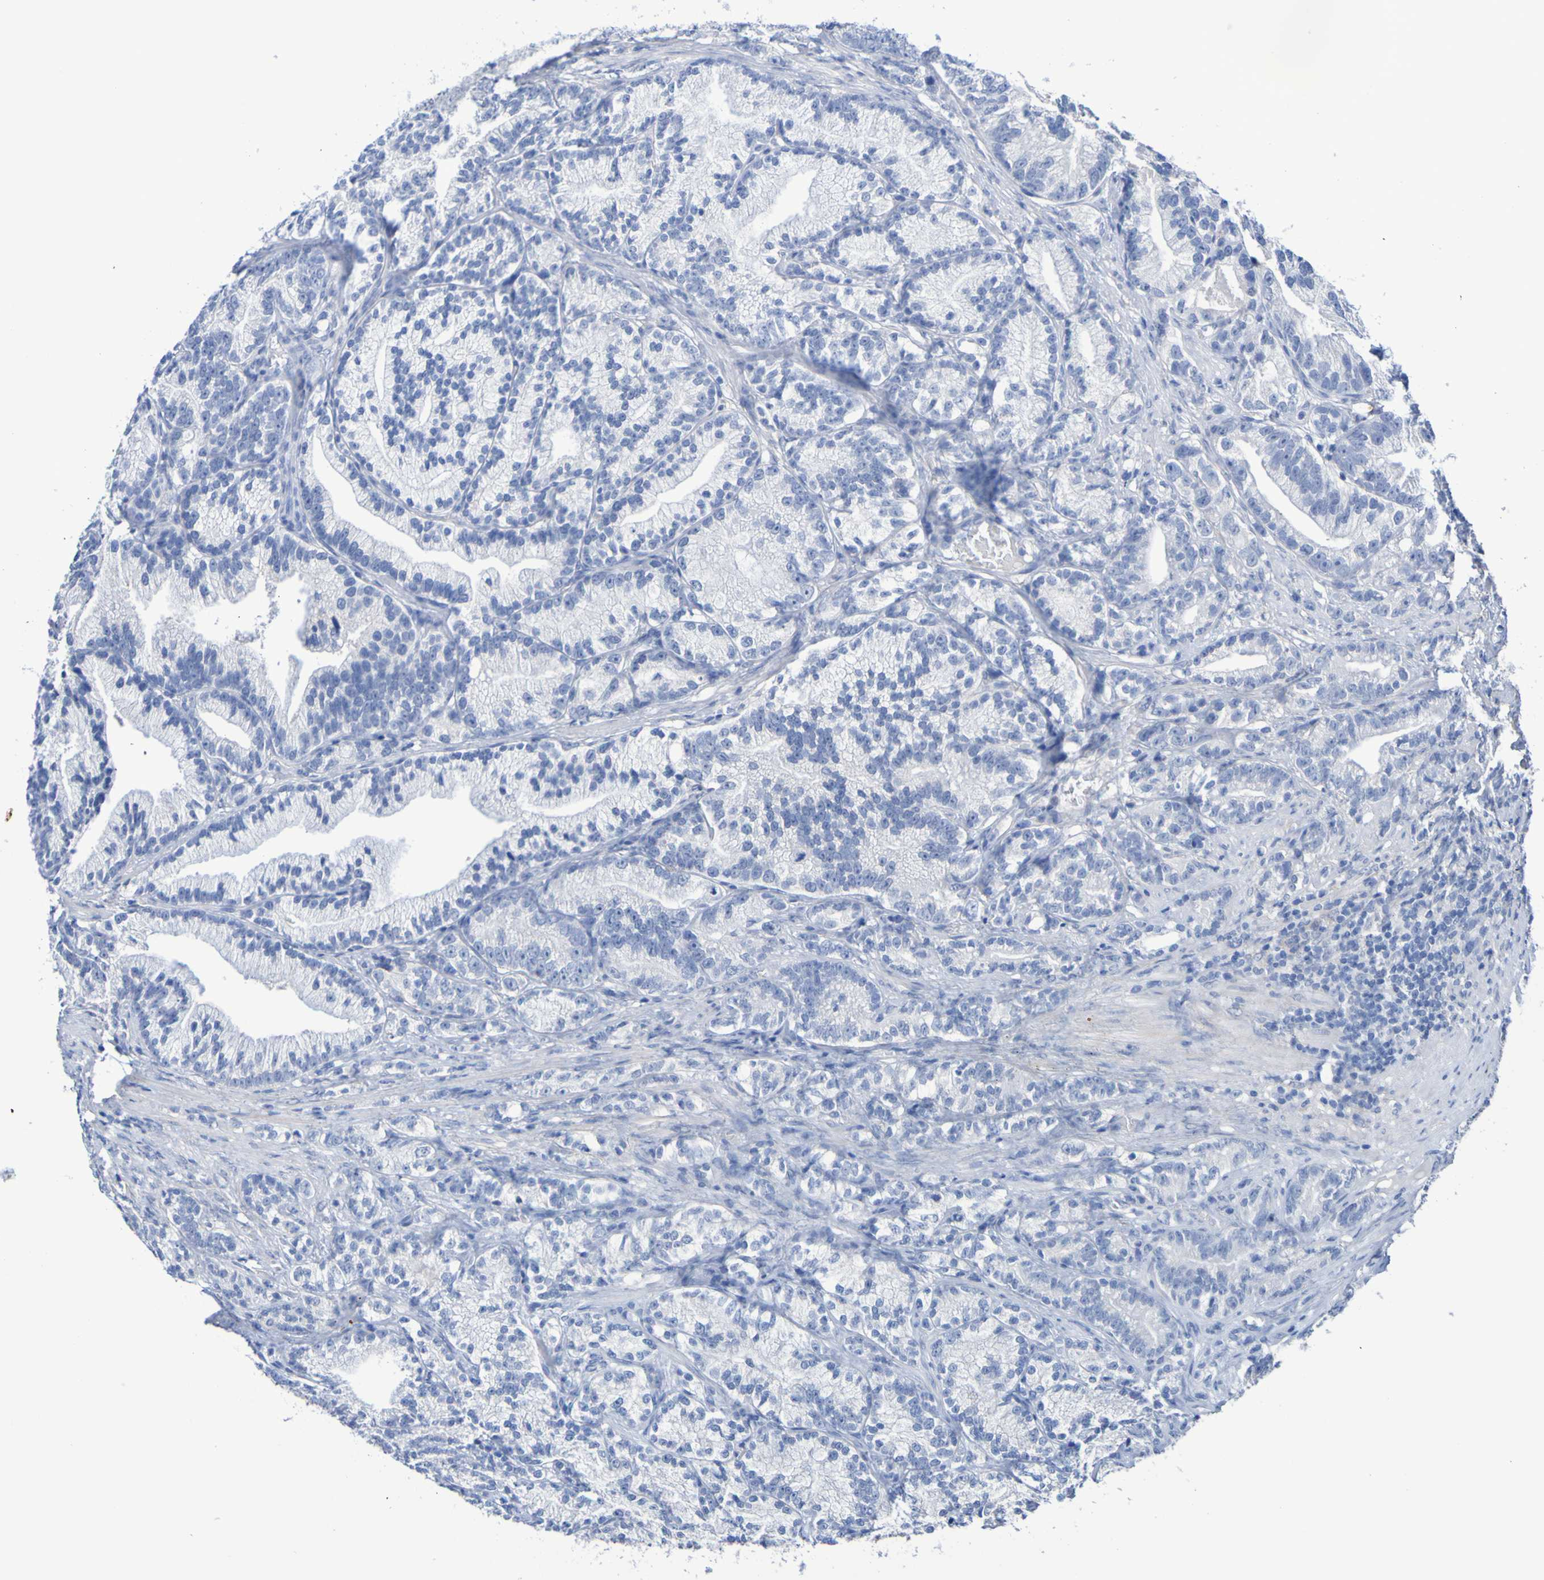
{"staining": {"intensity": "negative", "quantity": "none", "location": "none"}, "tissue": "prostate cancer", "cell_type": "Tumor cells", "image_type": "cancer", "snomed": [{"axis": "morphology", "description": "Adenocarcinoma, Low grade"}, {"axis": "topography", "description": "Prostate"}], "caption": "Prostate adenocarcinoma (low-grade) stained for a protein using immunohistochemistry demonstrates no positivity tumor cells.", "gene": "SGCB", "patient": {"sex": "male", "age": 89}}